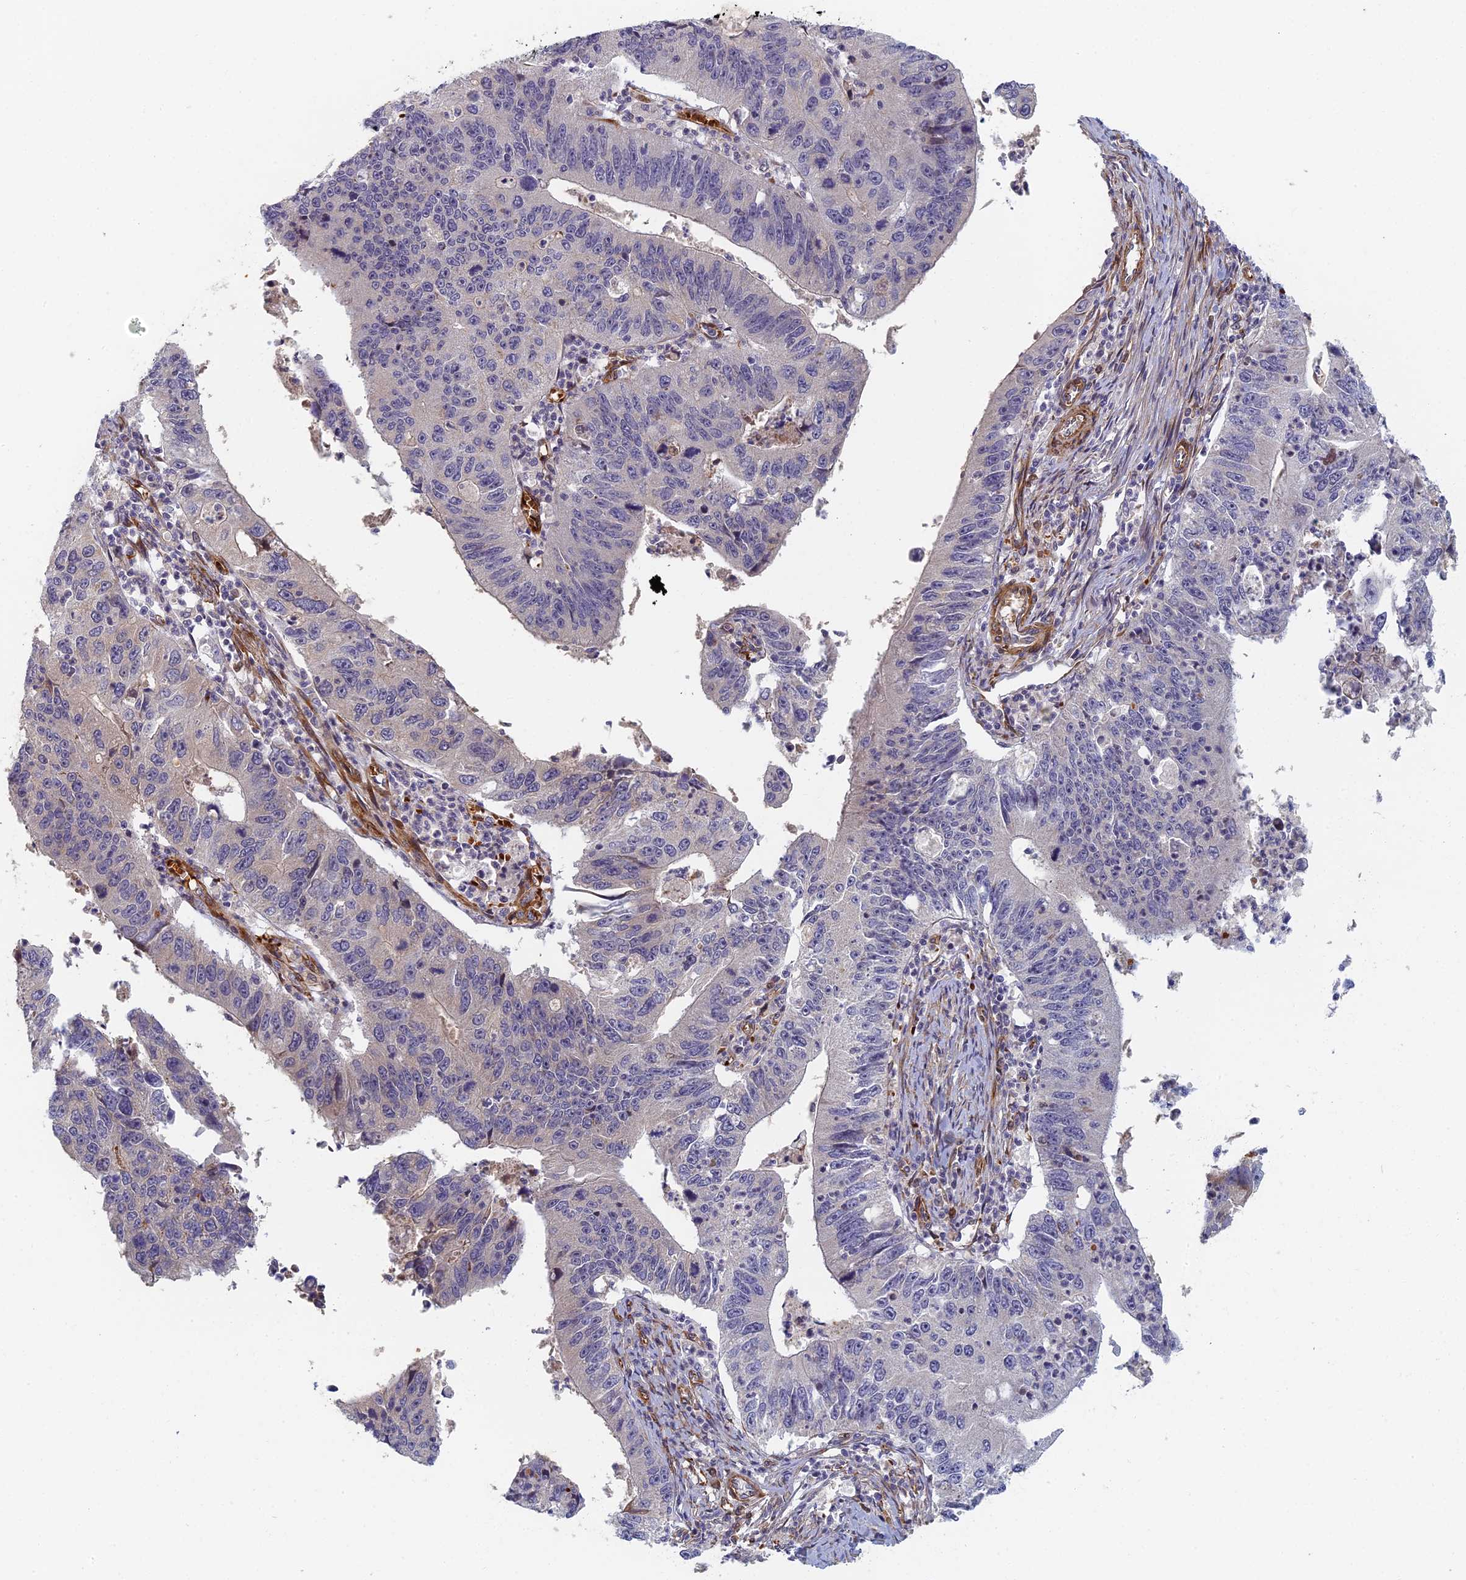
{"staining": {"intensity": "negative", "quantity": "none", "location": "none"}, "tissue": "stomach cancer", "cell_type": "Tumor cells", "image_type": "cancer", "snomed": [{"axis": "morphology", "description": "Adenocarcinoma, NOS"}, {"axis": "topography", "description": "Stomach"}], "caption": "IHC photomicrograph of neoplastic tissue: stomach adenocarcinoma stained with DAB exhibits no significant protein positivity in tumor cells.", "gene": "ABCB10", "patient": {"sex": "male", "age": 59}}